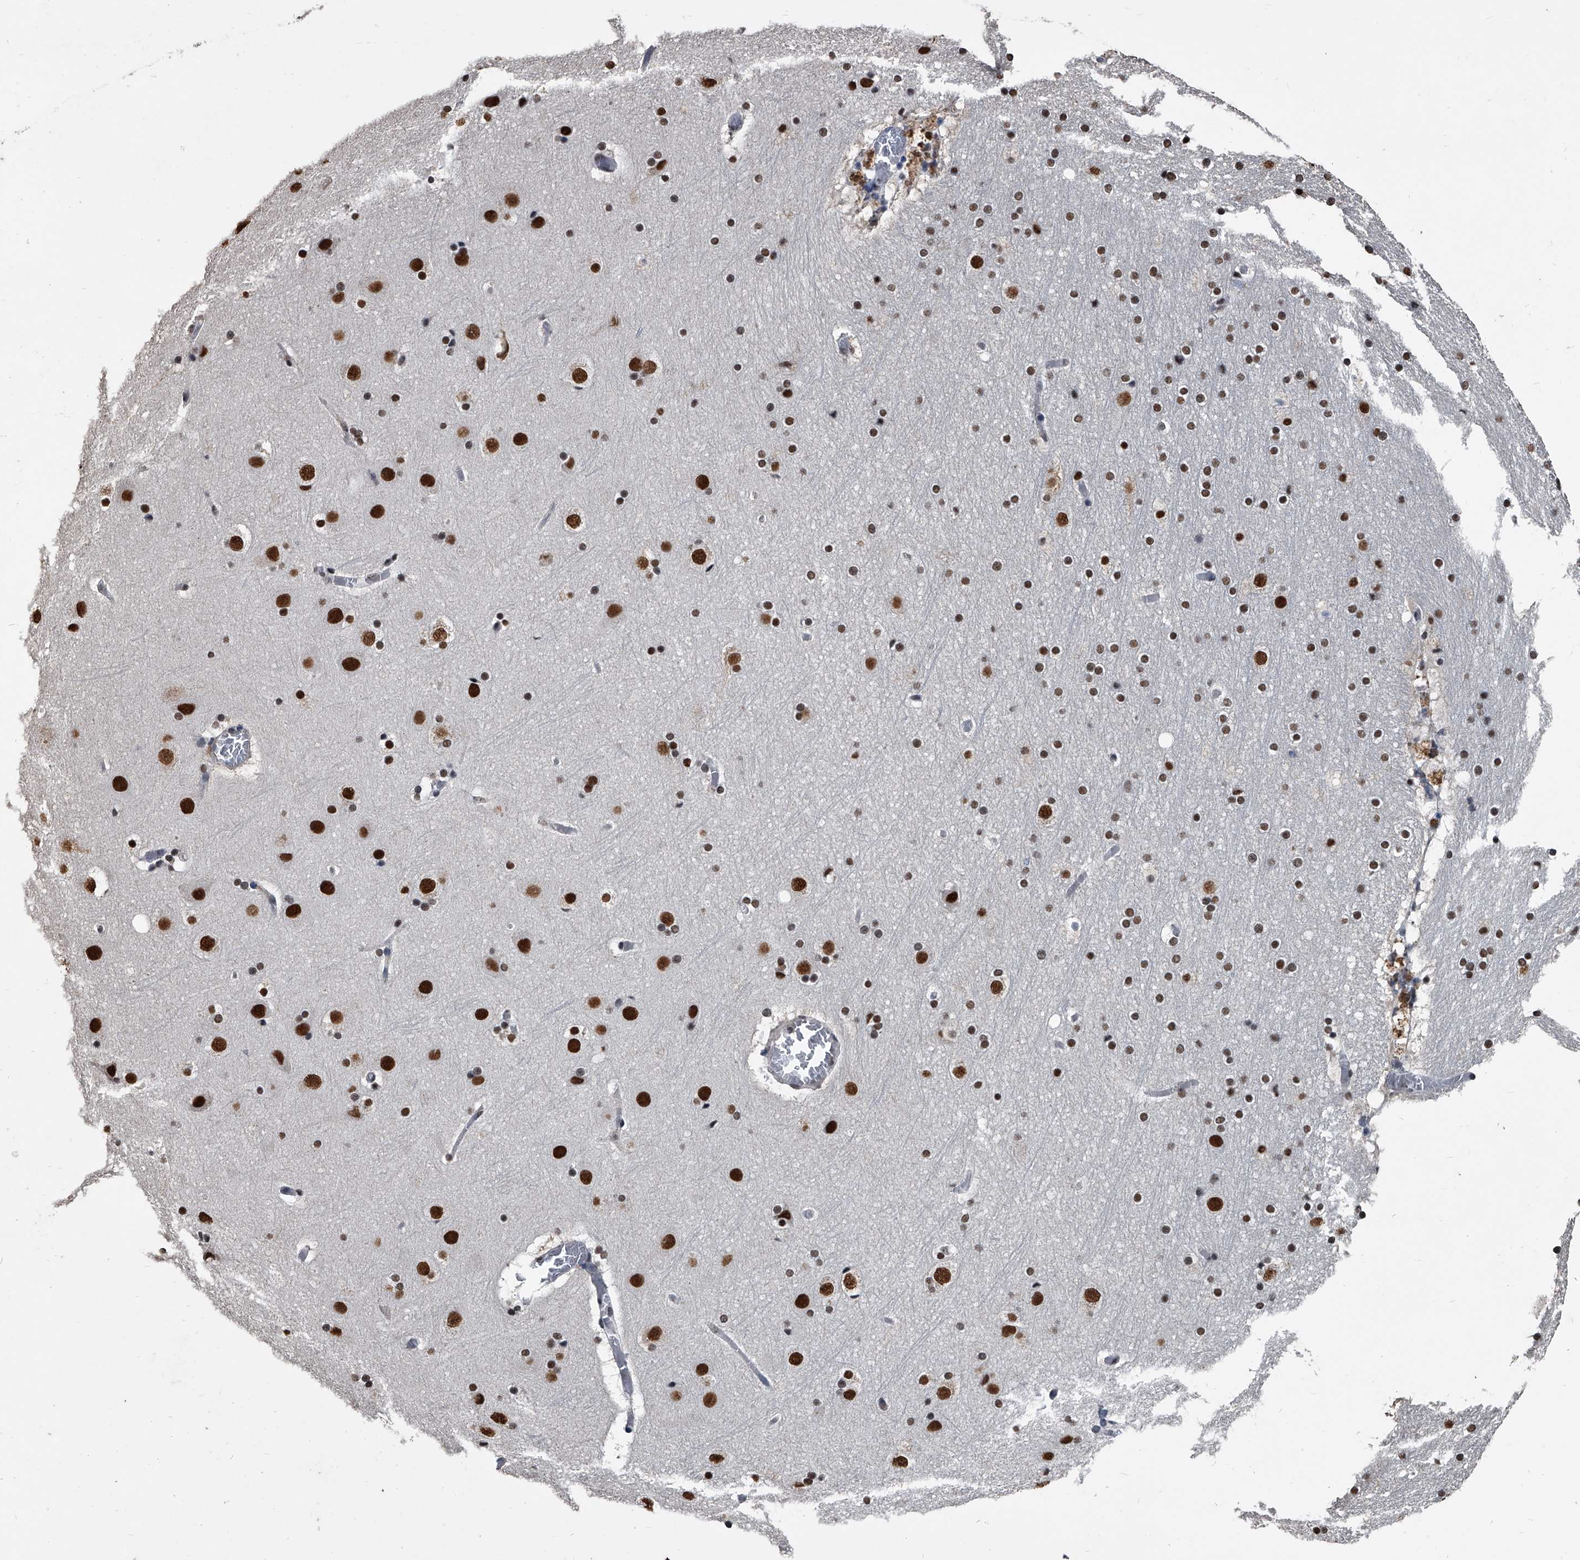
{"staining": {"intensity": "moderate", "quantity": "<25%", "location": "nuclear"}, "tissue": "cerebral cortex", "cell_type": "Endothelial cells", "image_type": "normal", "snomed": [{"axis": "morphology", "description": "Normal tissue, NOS"}, {"axis": "topography", "description": "Cerebral cortex"}], "caption": "A brown stain shows moderate nuclear staining of a protein in endothelial cells of unremarkable cerebral cortex. (DAB (3,3'-diaminobenzidine) = brown stain, brightfield microscopy at high magnification).", "gene": "MATR3", "patient": {"sex": "male", "age": 57}}